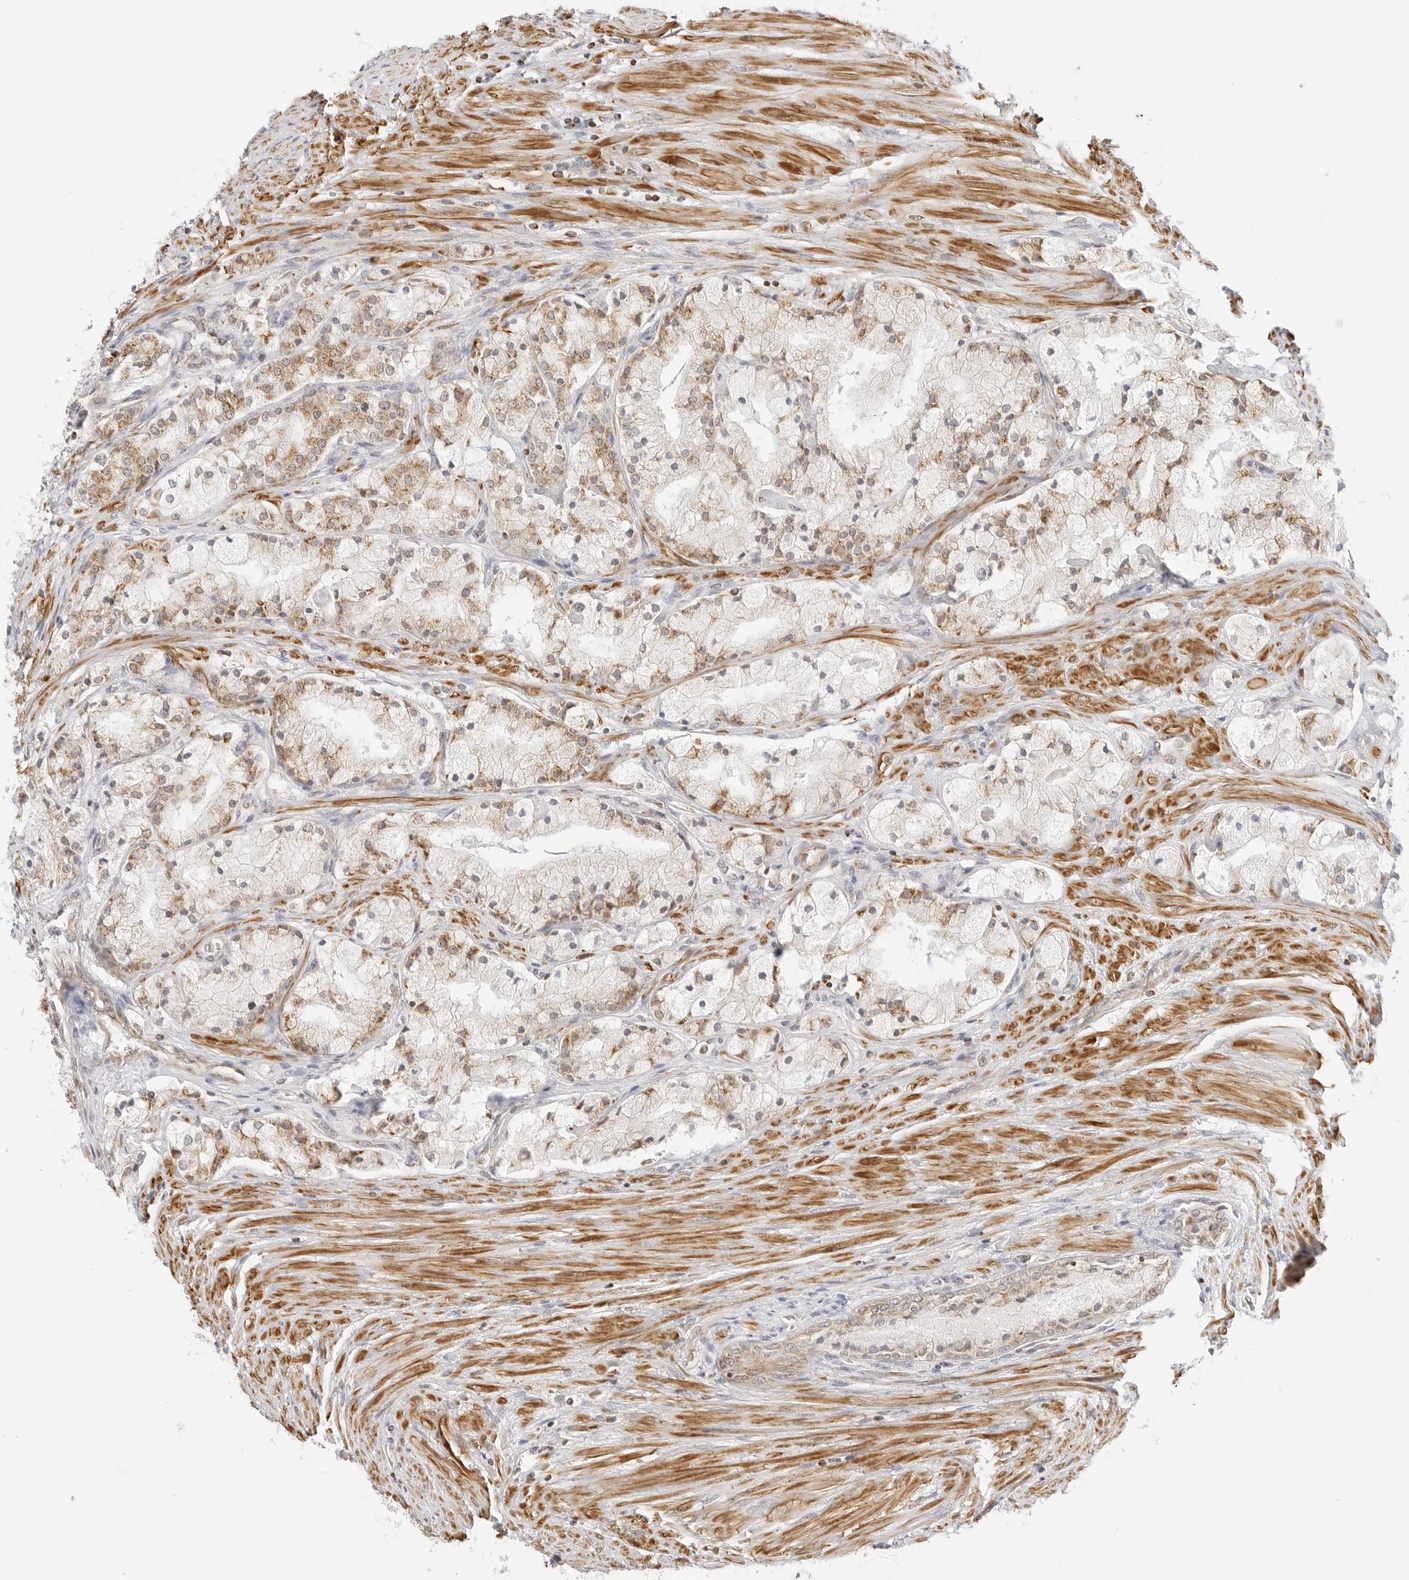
{"staining": {"intensity": "weak", "quantity": ">75%", "location": "cytoplasmic/membranous"}, "tissue": "prostate cancer", "cell_type": "Tumor cells", "image_type": "cancer", "snomed": [{"axis": "morphology", "description": "Adenocarcinoma, High grade"}, {"axis": "topography", "description": "Prostate"}], "caption": "Protein analysis of high-grade adenocarcinoma (prostate) tissue displays weak cytoplasmic/membranous staining in about >75% of tumor cells.", "gene": "GORAB", "patient": {"sex": "male", "age": 50}}